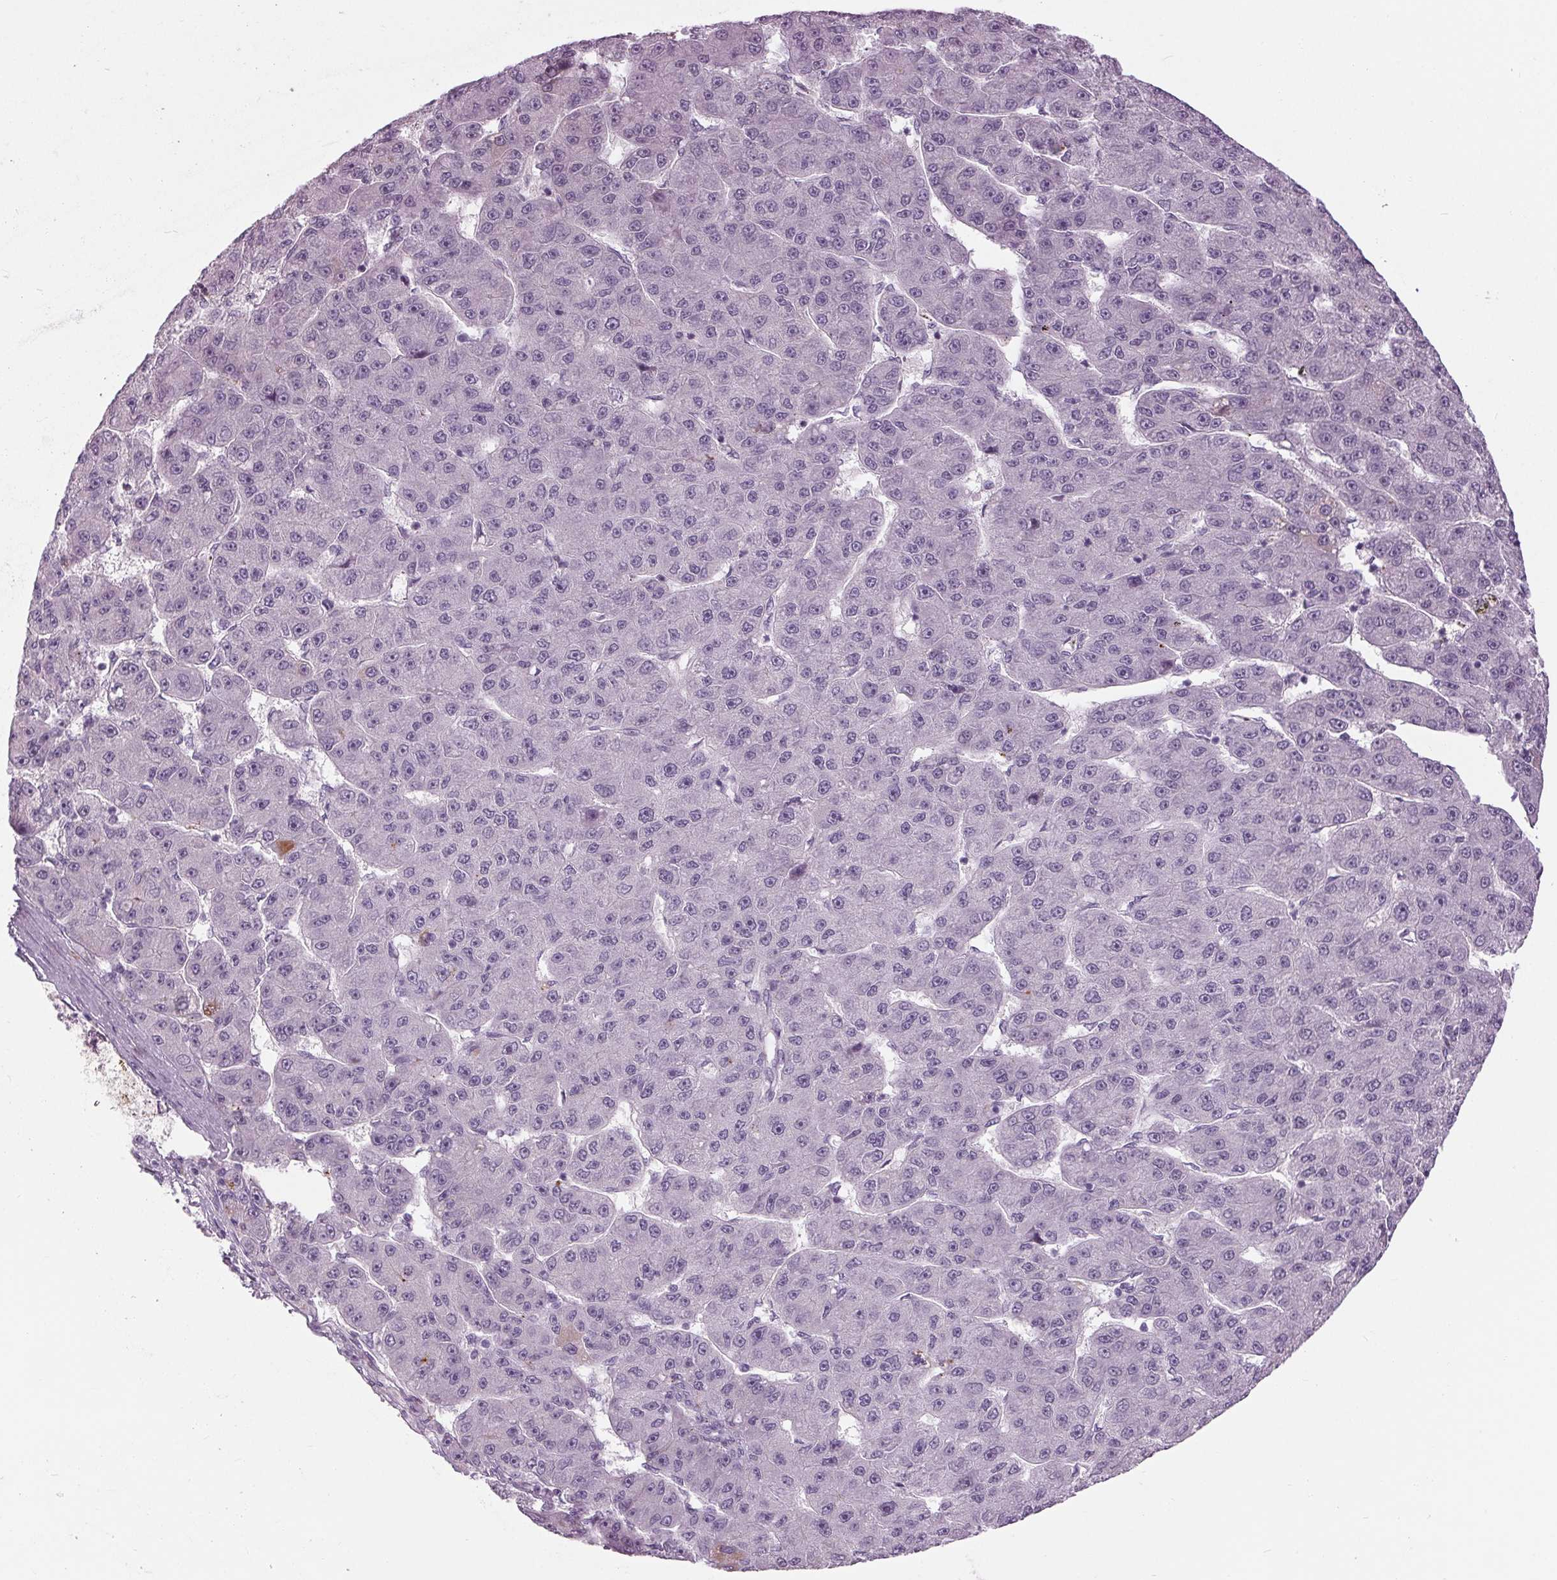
{"staining": {"intensity": "negative", "quantity": "none", "location": "none"}, "tissue": "liver cancer", "cell_type": "Tumor cells", "image_type": "cancer", "snomed": [{"axis": "morphology", "description": "Carcinoma, Hepatocellular, NOS"}, {"axis": "topography", "description": "Liver"}], "caption": "Micrograph shows no protein positivity in tumor cells of liver cancer tissue.", "gene": "CYP3A43", "patient": {"sex": "male", "age": 67}}